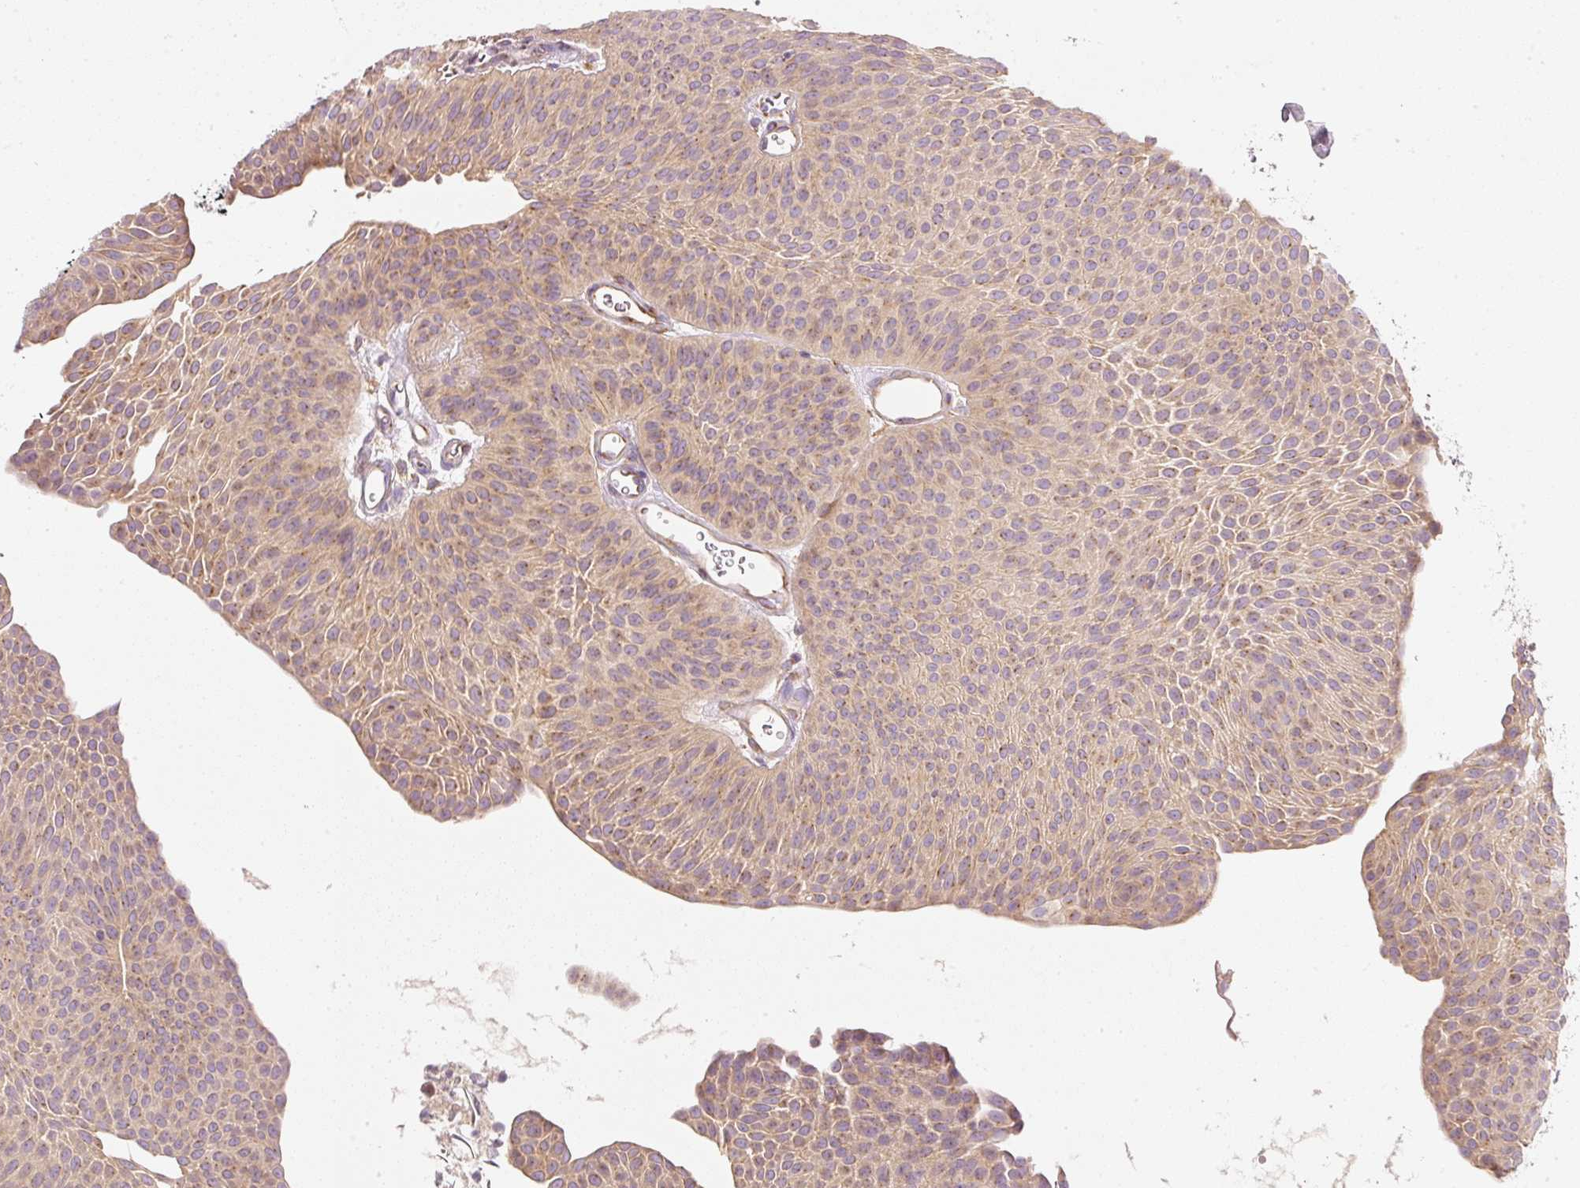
{"staining": {"intensity": "moderate", "quantity": ">75%", "location": "cytoplasmic/membranous"}, "tissue": "urothelial cancer", "cell_type": "Tumor cells", "image_type": "cancer", "snomed": [{"axis": "morphology", "description": "Urothelial carcinoma, Low grade"}, {"axis": "topography", "description": "Urinary bladder"}], "caption": "A histopathology image showing moderate cytoplasmic/membranous staining in approximately >75% of tumor cells in urothelial cancer, as visualized by brown immunohistochemical staining.", "gene": "RNF167", "patient": {"sex": "female", "age": 60}}